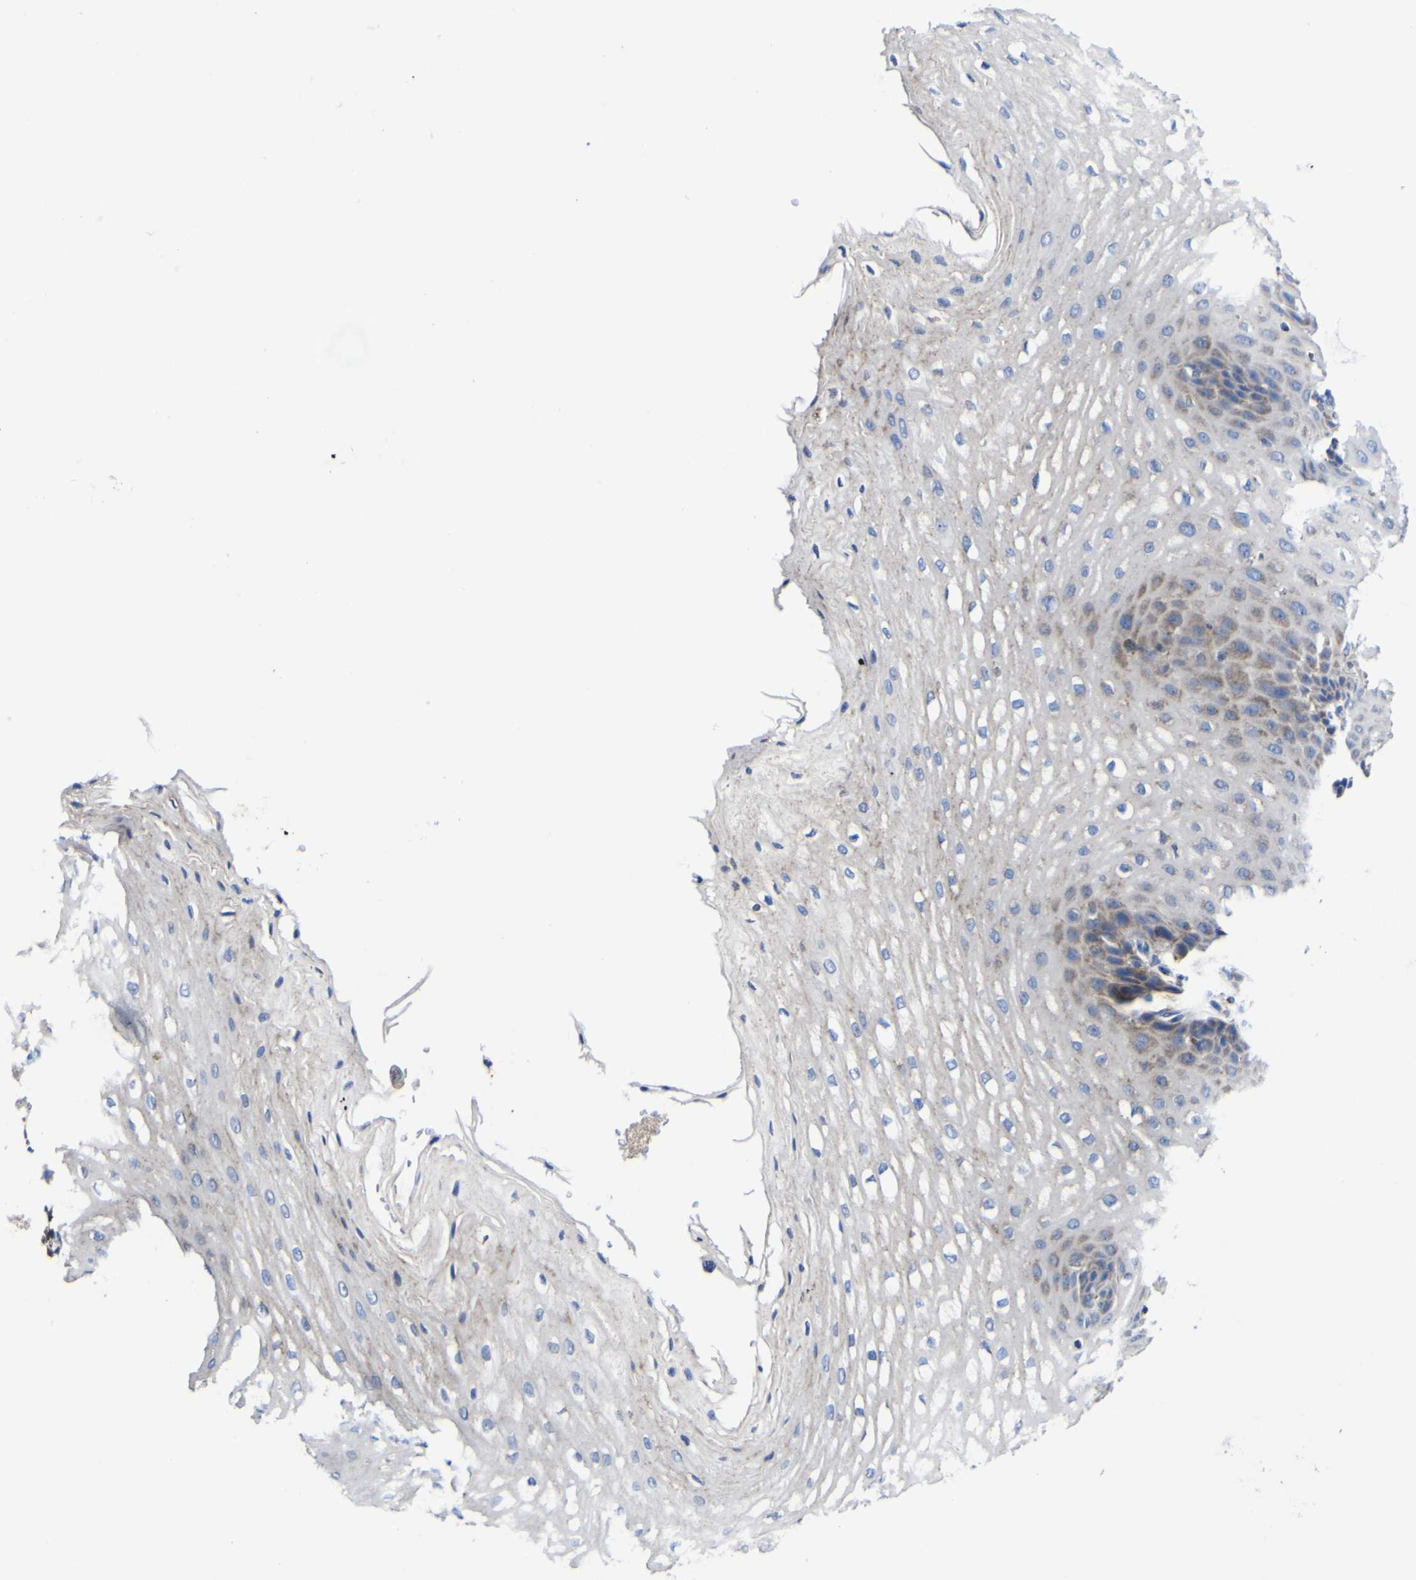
{"staining": {"intensity": "negative", "quantity": "none", "location": "none"}, "tissue": "esophagus", "cell_type": "Squamous epithelial cells", "image_type": "normal", "snomed": [{"axis": "morphology", "description": "Normal tissue, NOS"}, {"axis": "topography", "description": "Esophagus"}], "caption": "Squamous epithelial cells show no significant expression in normal esophagus. Brightfield microscopy of IHC stained with DAB (3,3'-diaminobenzidine) (brown) and hematoxylin (blue), captured at high magnification.", "gene": "CCDC90B", "patient": {"sex": "male", "age": 54}}